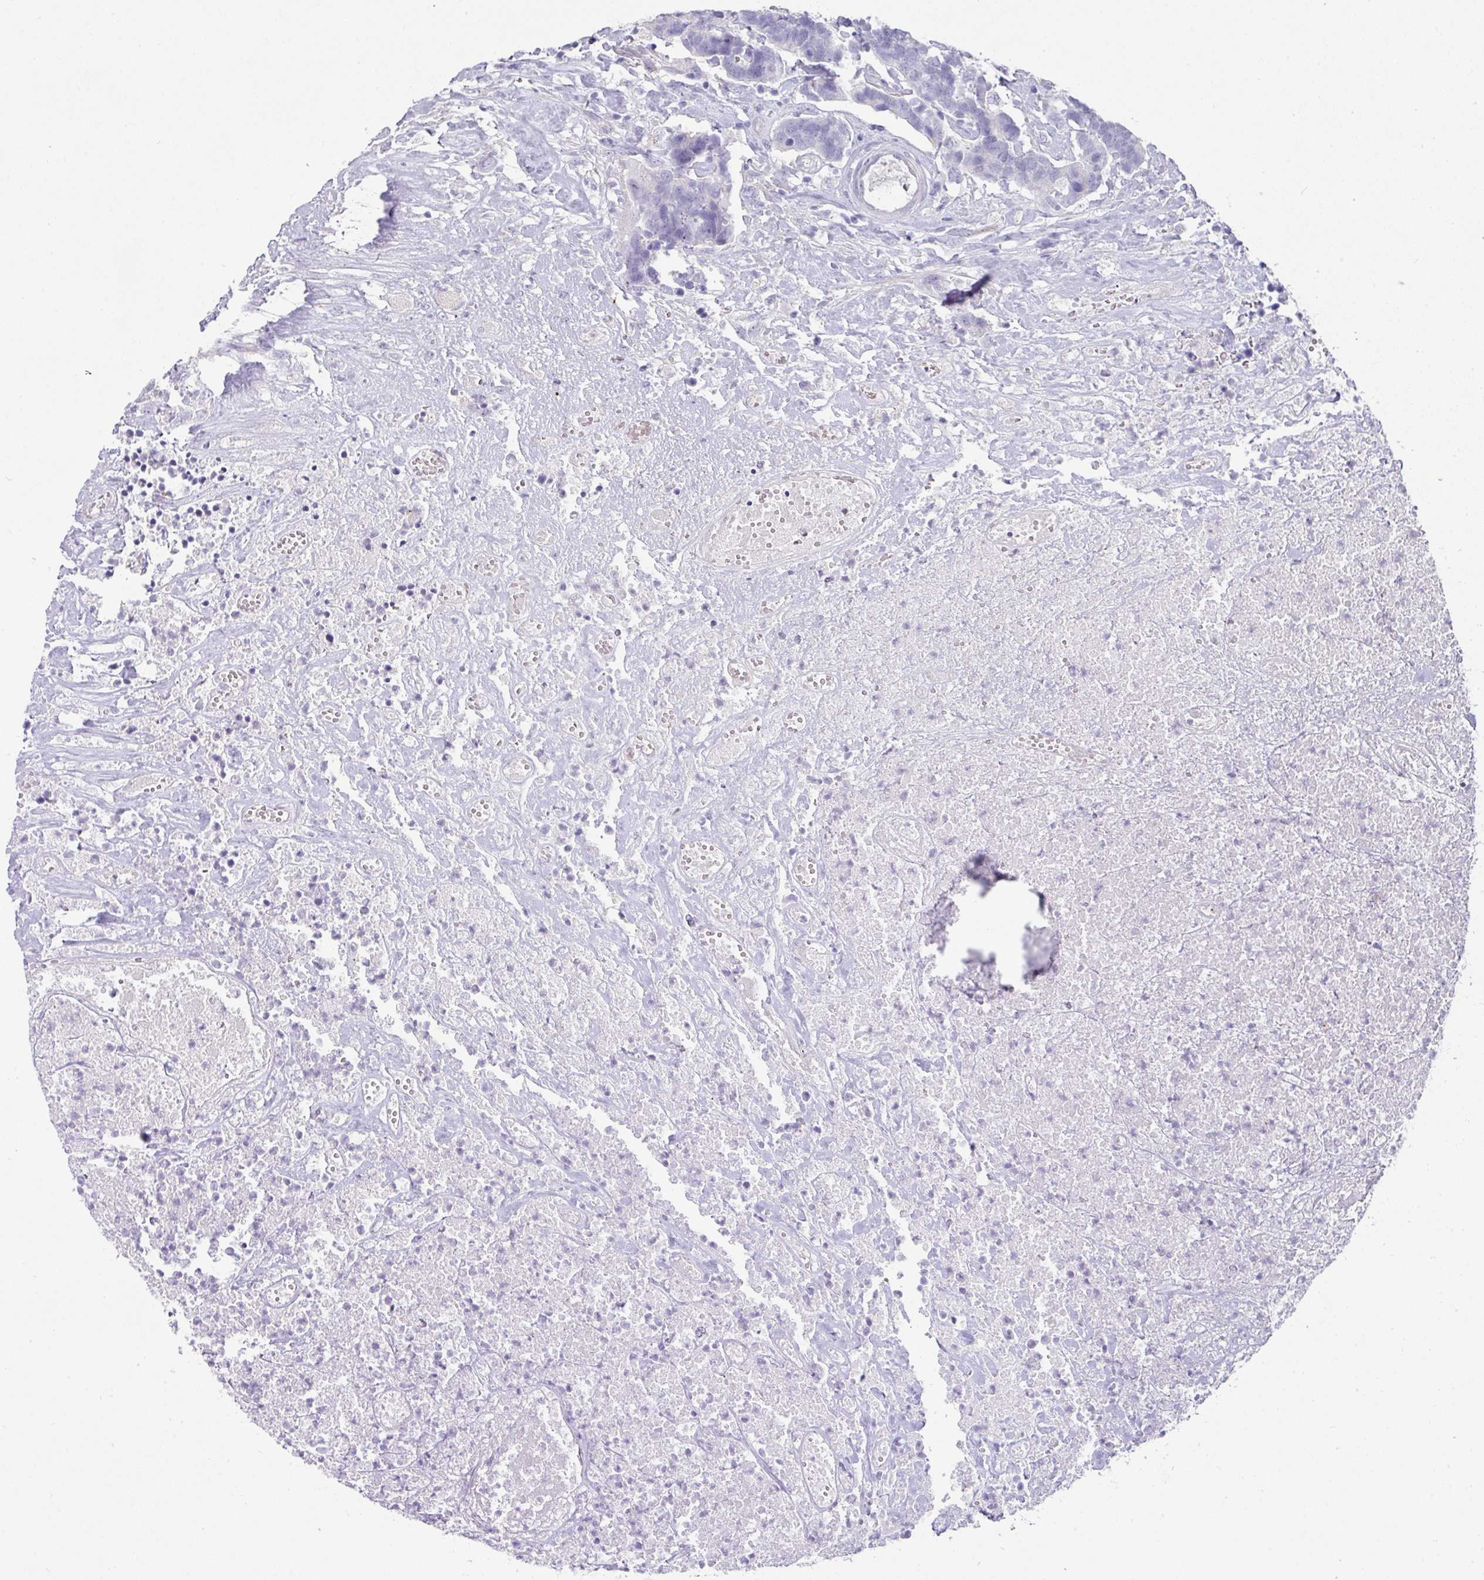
{"staining": {"intensity": "negative", "quantity": "none", "location": "none"}, "tissue": "carcinoid", "cell_type": "Tumor cells", "image_type": "cancer", "snomed": [{"axis": "morphology", "description": "Carcinoma, NOS"}, {"axis": "morphology", "description": "Carcinoid, malignant, NOS"}, {"axis": "topography", "description": "Urinary bladder"}], "caption": "Tumor cells are negative for protein expression in human carcinoma.", "gene": "OR52N1", "patient": {"sex": "male", "age": 57}}